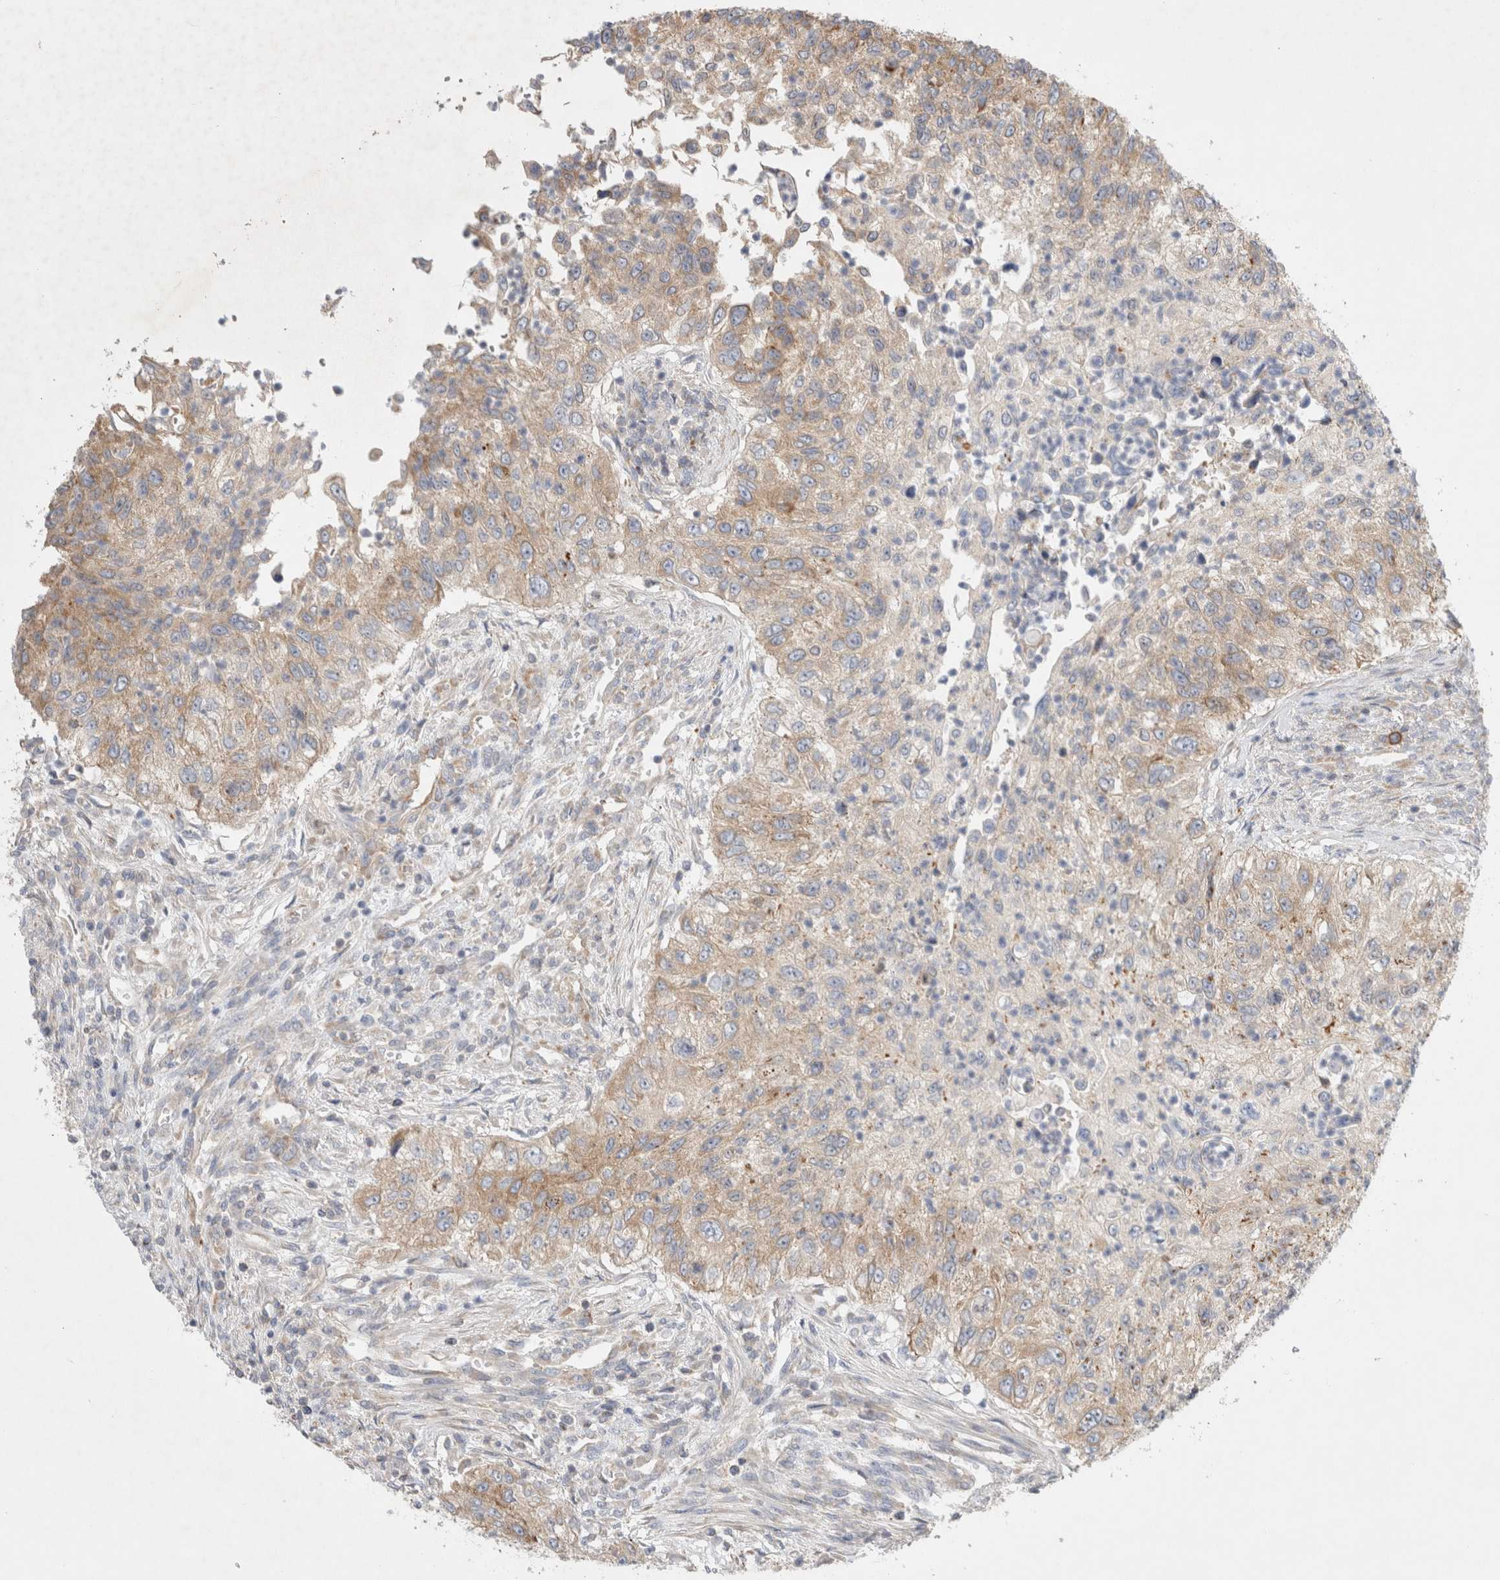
{"staining": {"intensity": "moderate", "quantity": "25%-75%", "location": "cytoplasmic/membranous"}, "tissue": "urothelial cancer", "cell_type": "Tumor cells", "image_type": "cancer", "snomed": [{"axis": "morphology", "description": "Urothelial carcinoma, High grade"}, {"axis": "topography", "description": "Urinary bladder"}], "caption": "High-grade urothelial carcinoma stained for a protein (brown) exhibits moderate cytoplasmic/membranous positive positivity in about 25%-75% of tumor cells.", "gene": "ZNF23", "patient": {"sex": "female", "age": 60}}